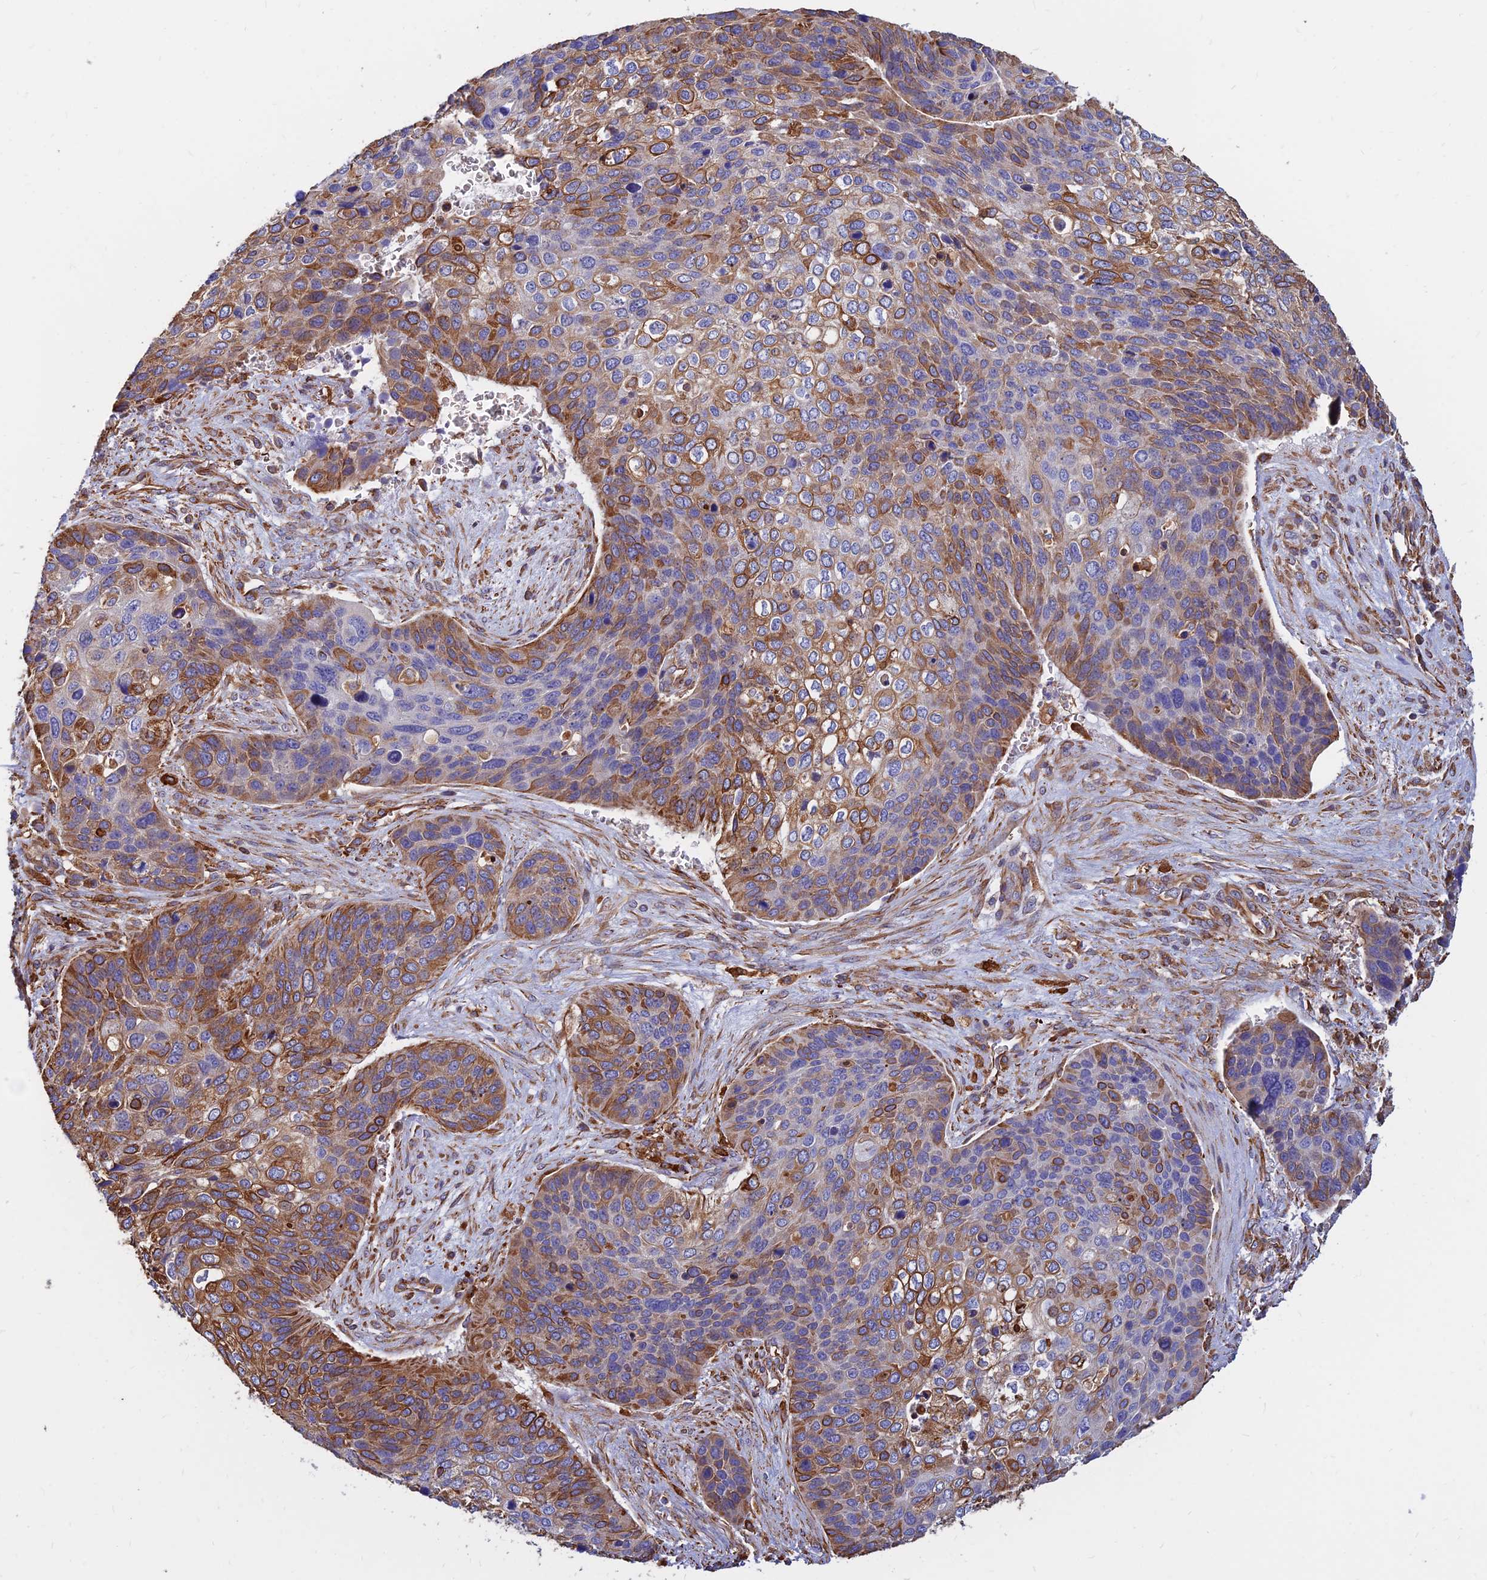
{"staining": {"intensity": "strong", "quantity": "25%-75%", "location": "cytoplasmic/membranous"}, "tissue": "skin cancer", "cell_type": "Tumor cells", "image_type": "cancer", "snomed": [{"axis": "morphology", "description": "Basal cell carcinoma"}, {"axis": "topography", "description": "Skin"}], "caption": "Immunohistochemical staining of skin cancer (basal cell carcinoma) displays strong cytoplasmic/membranous protein expression in about 25%-75% of tumor cells.", "gene": "CDK18", "patient": {"sex": "female", "age": 74}}